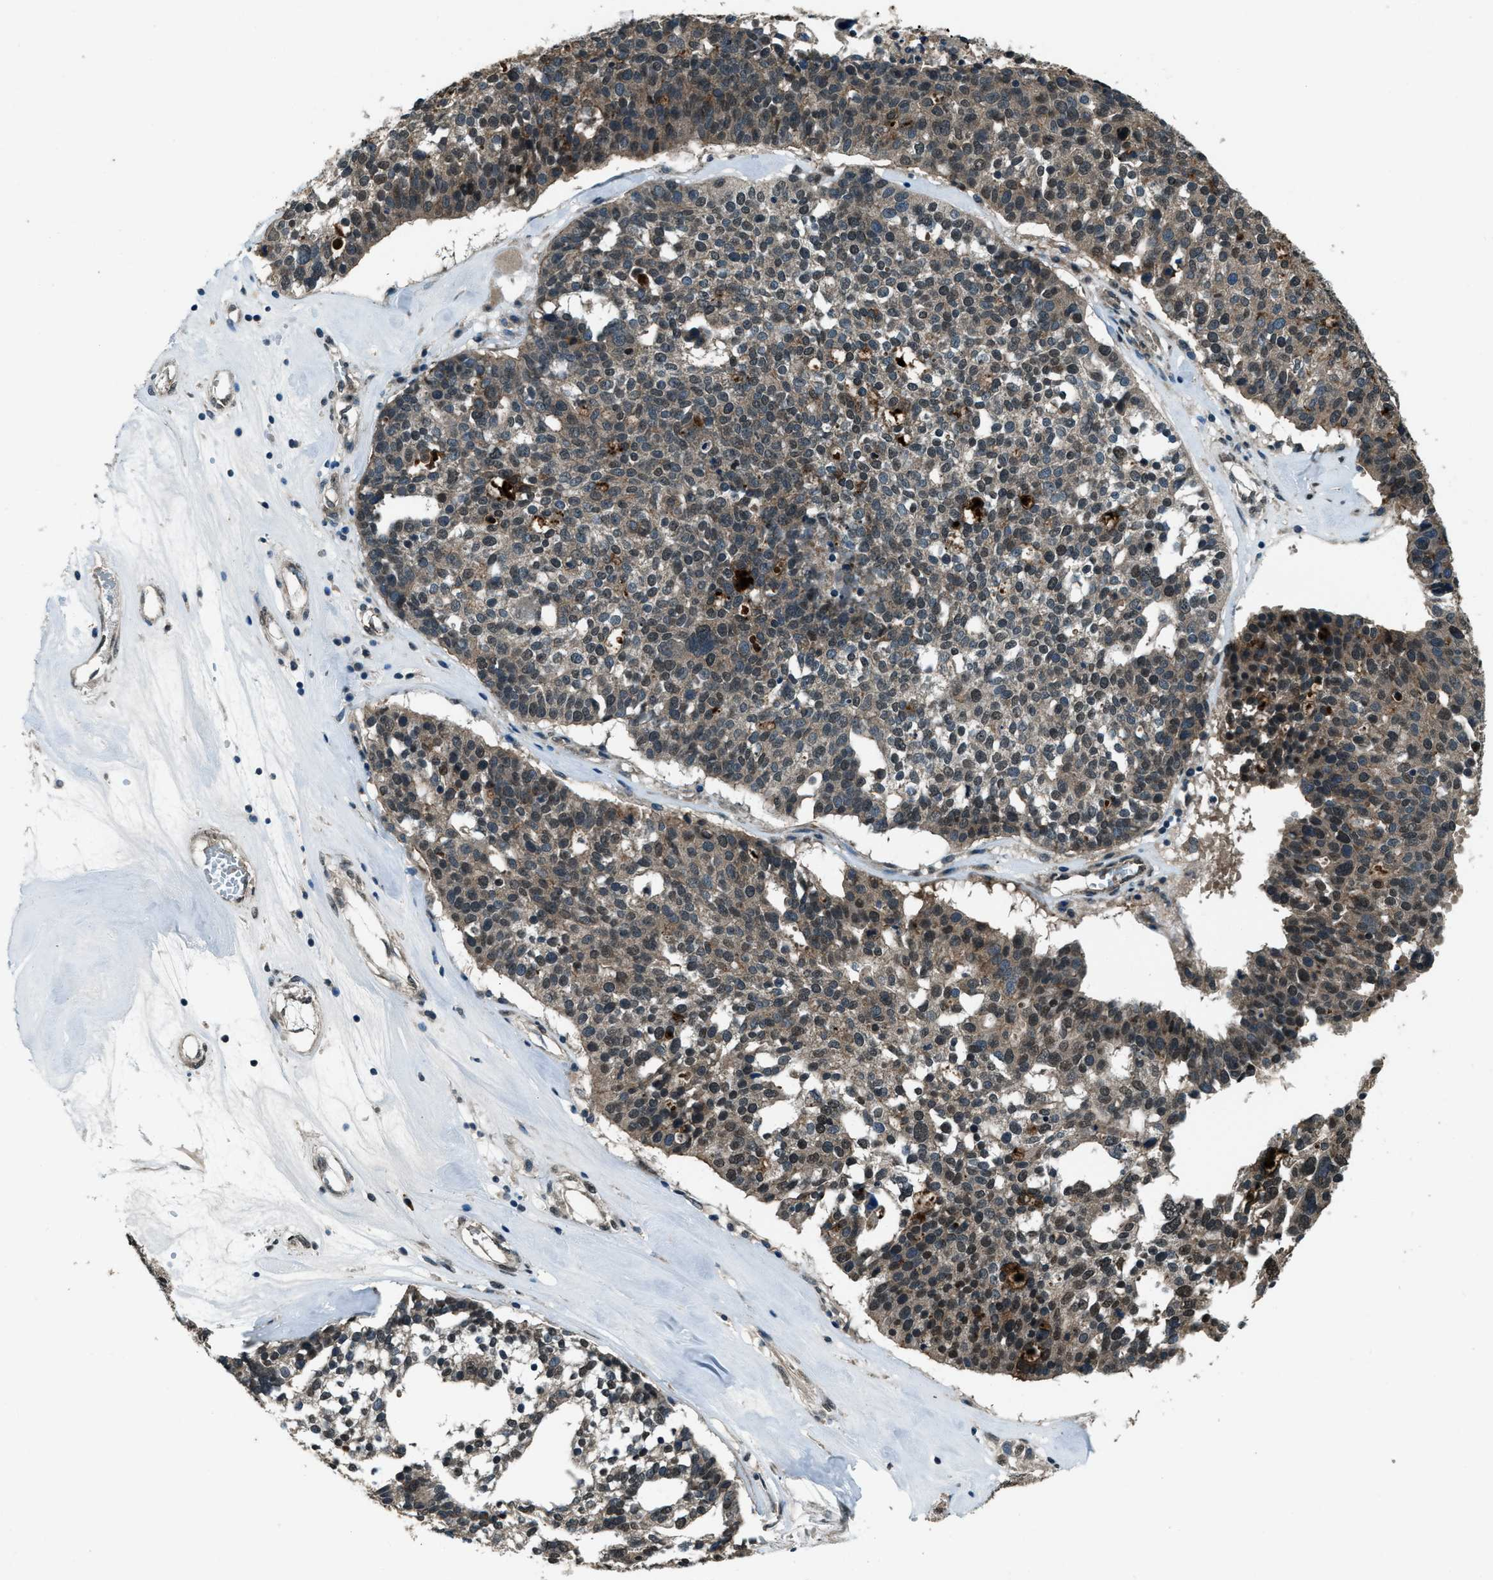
{"staining": {"intensity": "weak", "quantity": "<25%", "location": "cytoplasmic/membranous"}, "tissue": "ovarian cancer", "cell_type": "Tumor cells", "image_type": "cancer", "snomed": [{"axis": "morphology", "description": "Cystadenocarcinoma, serous, NOS"}, {"axis": "topography", "description": "Ovary"}], "caption": "The IHC micrograph has no significant positivity in tumor cells of ovarian cancer (serous cystadenocarcinoma) tissue.", "gene": "SVIL", "patient": {"sex": "female", "age": 59}}